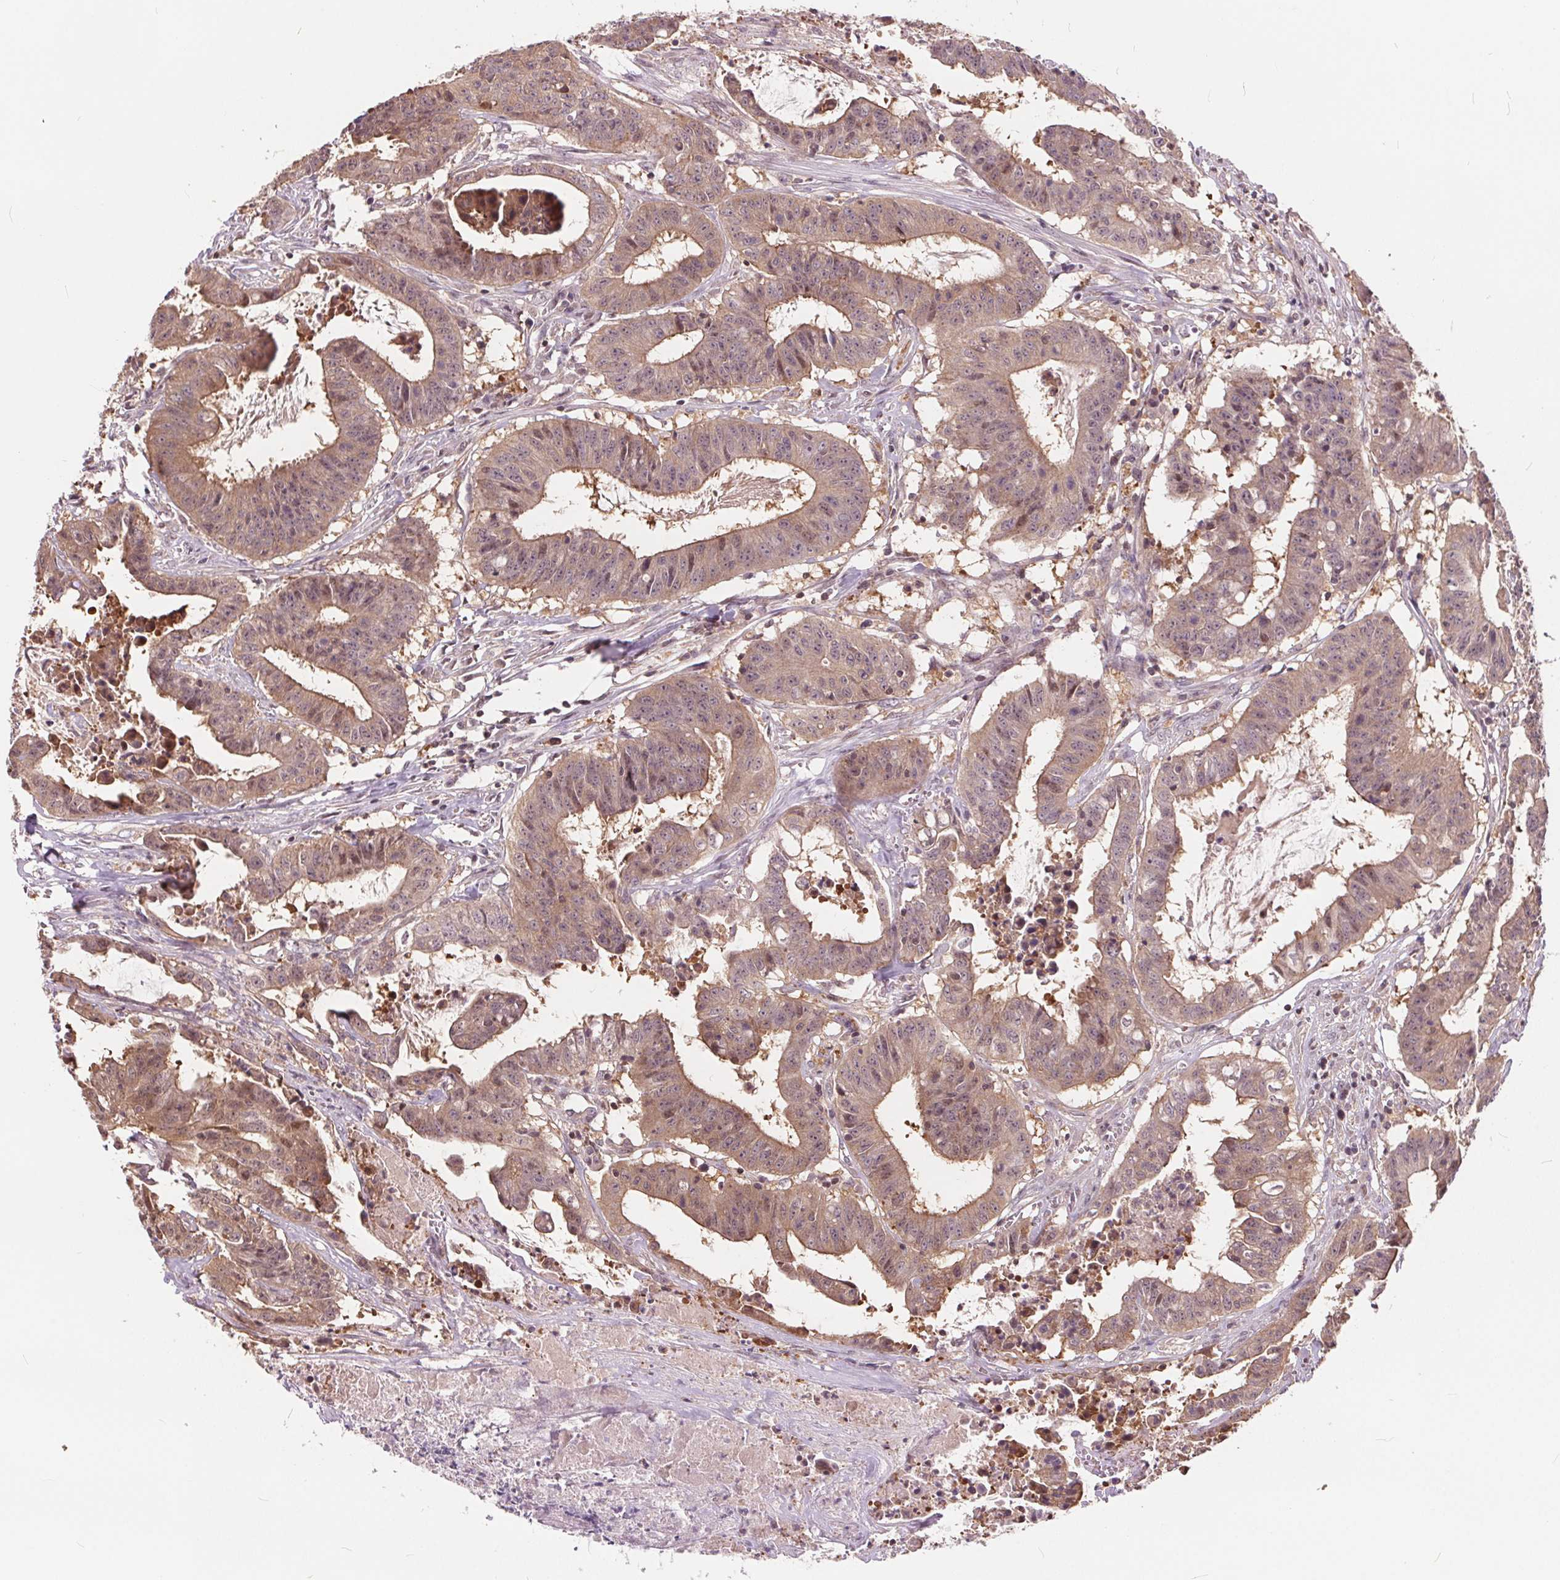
{"staining": {"intensity": "moderate", "quantity": ">75%", "location": "cytoplasmic/membranous"}, "tissue": "colorectal cancer", "cell_type": "Tumor cells", "image_type": "cancer", "snomed": [{"axis": "morphology", "description": "Adenocarcinoma, NOS"}, {"axis": "topography", "description": "Colon"}], "caption": "A micrograph of colorectal cancer (adenocarcinoma) stained for a protein reveals moderate cytoplasmic/membranous brown staining in tumor cells.", "gene": "HIF1AN", "patient": {"sex": "male", "age": 33}}